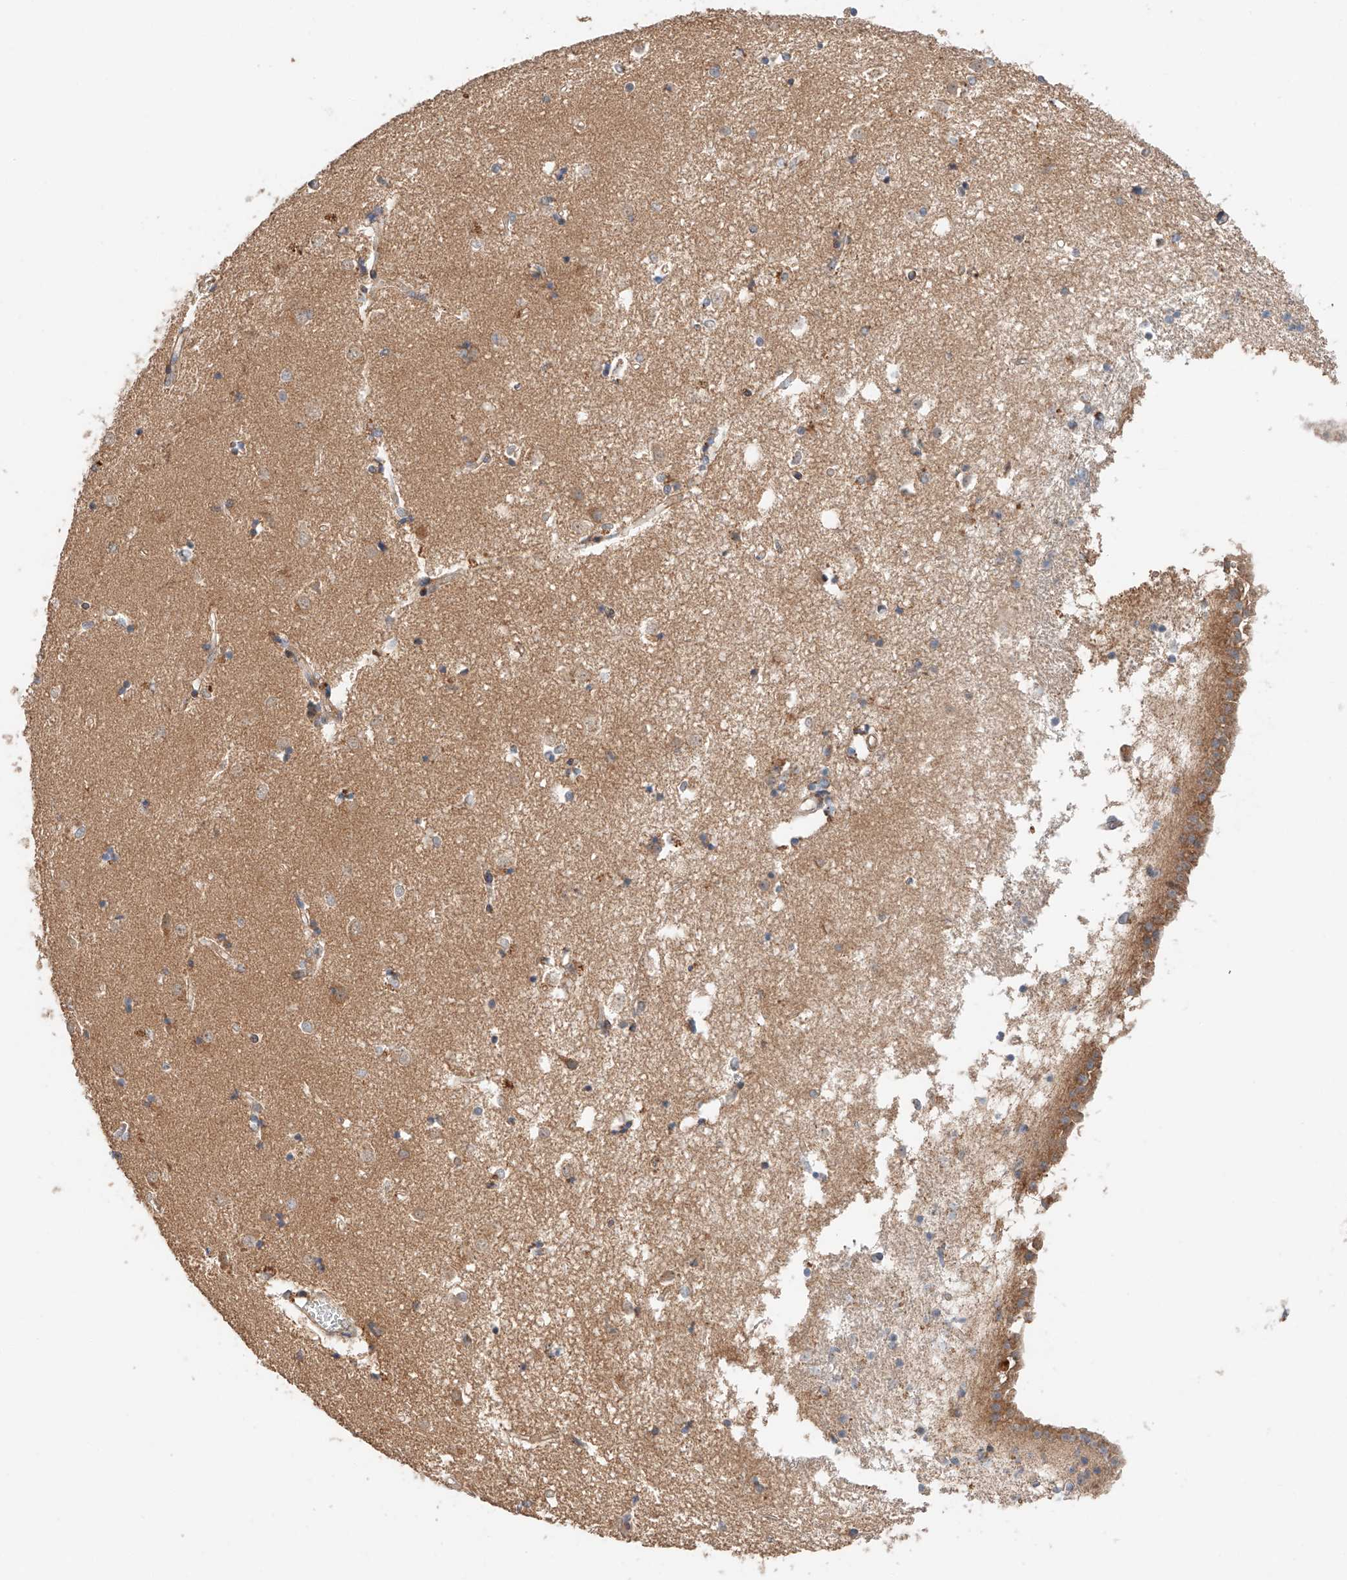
{"staining": {"intensity": "negative", "quantity": "none", "location": "none"}, "tissue": "caudate", "cell_type": "Glial cells", "image_type": "normal", "snomed": [{"axis": "morphology", "description": "Normal tissue, NOS"}, {"axis": "topography", "description": "Lateral ventricle wall"}], "caption": "Glial cells show no significant protein expression in unremarkable caudate.", "gene": "XPNPEP1", "patient": {"sex": "male", "age": 45}}